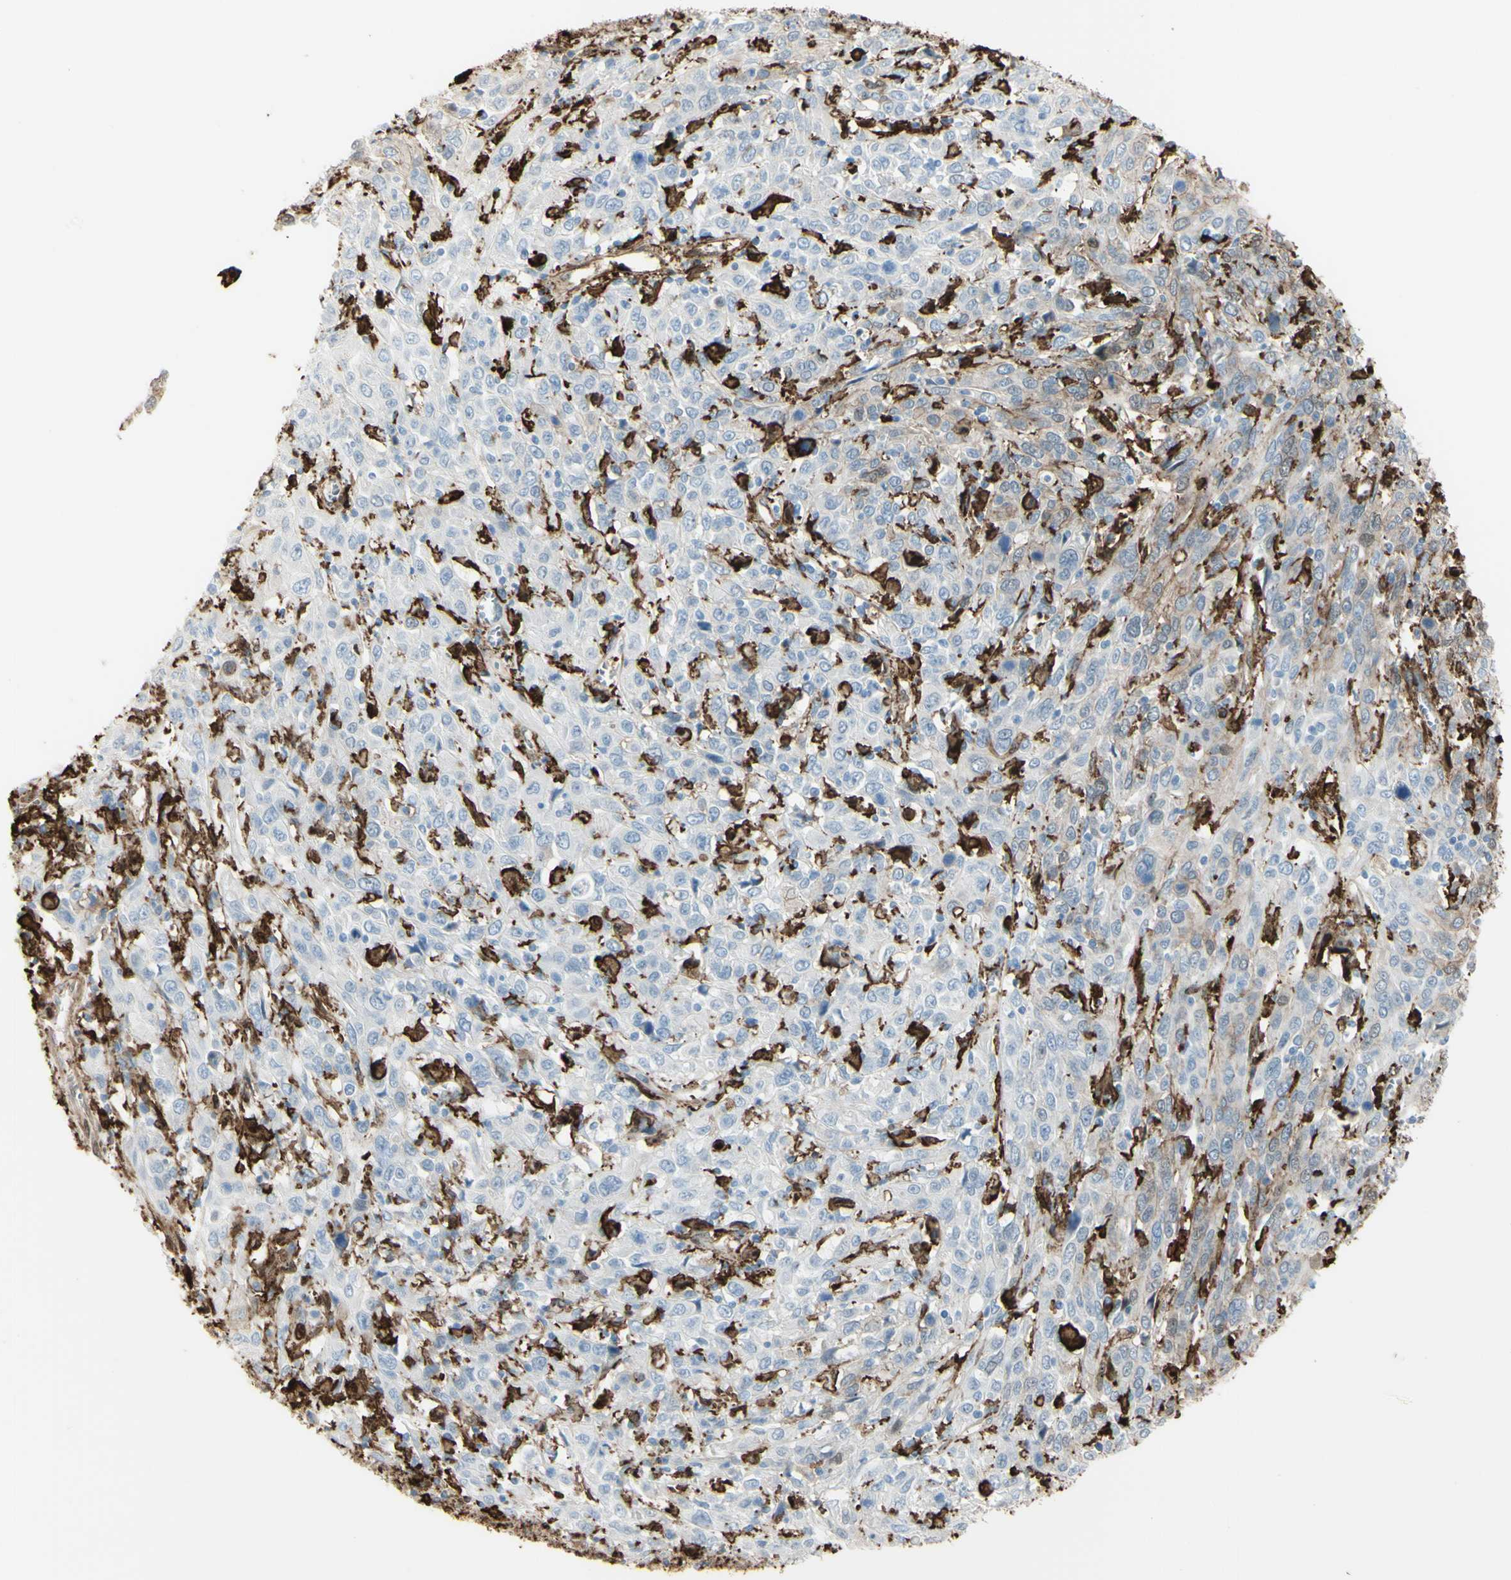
{"staining": {"intensity": "weak", "quantity": "25%-75%", "location": "cytoplasmic/membranous"}, "tissue": "cervical cancer", "cell_type": "Tumor cells", "image_type": "cancer", "snomed": [{"axis": "morphology", "description": "Squamous cell carcinoma, NOS"}, {"axis": "topography", "description": "Cervix"}], "caption": "Protein staining displays weak cytoplasmic/membranous expression in about 25%-75% of tumor cells in squamous cell carcinoma (cervical).", "gene": "GSN", "patient": {"sex": "female", "age": 46}}